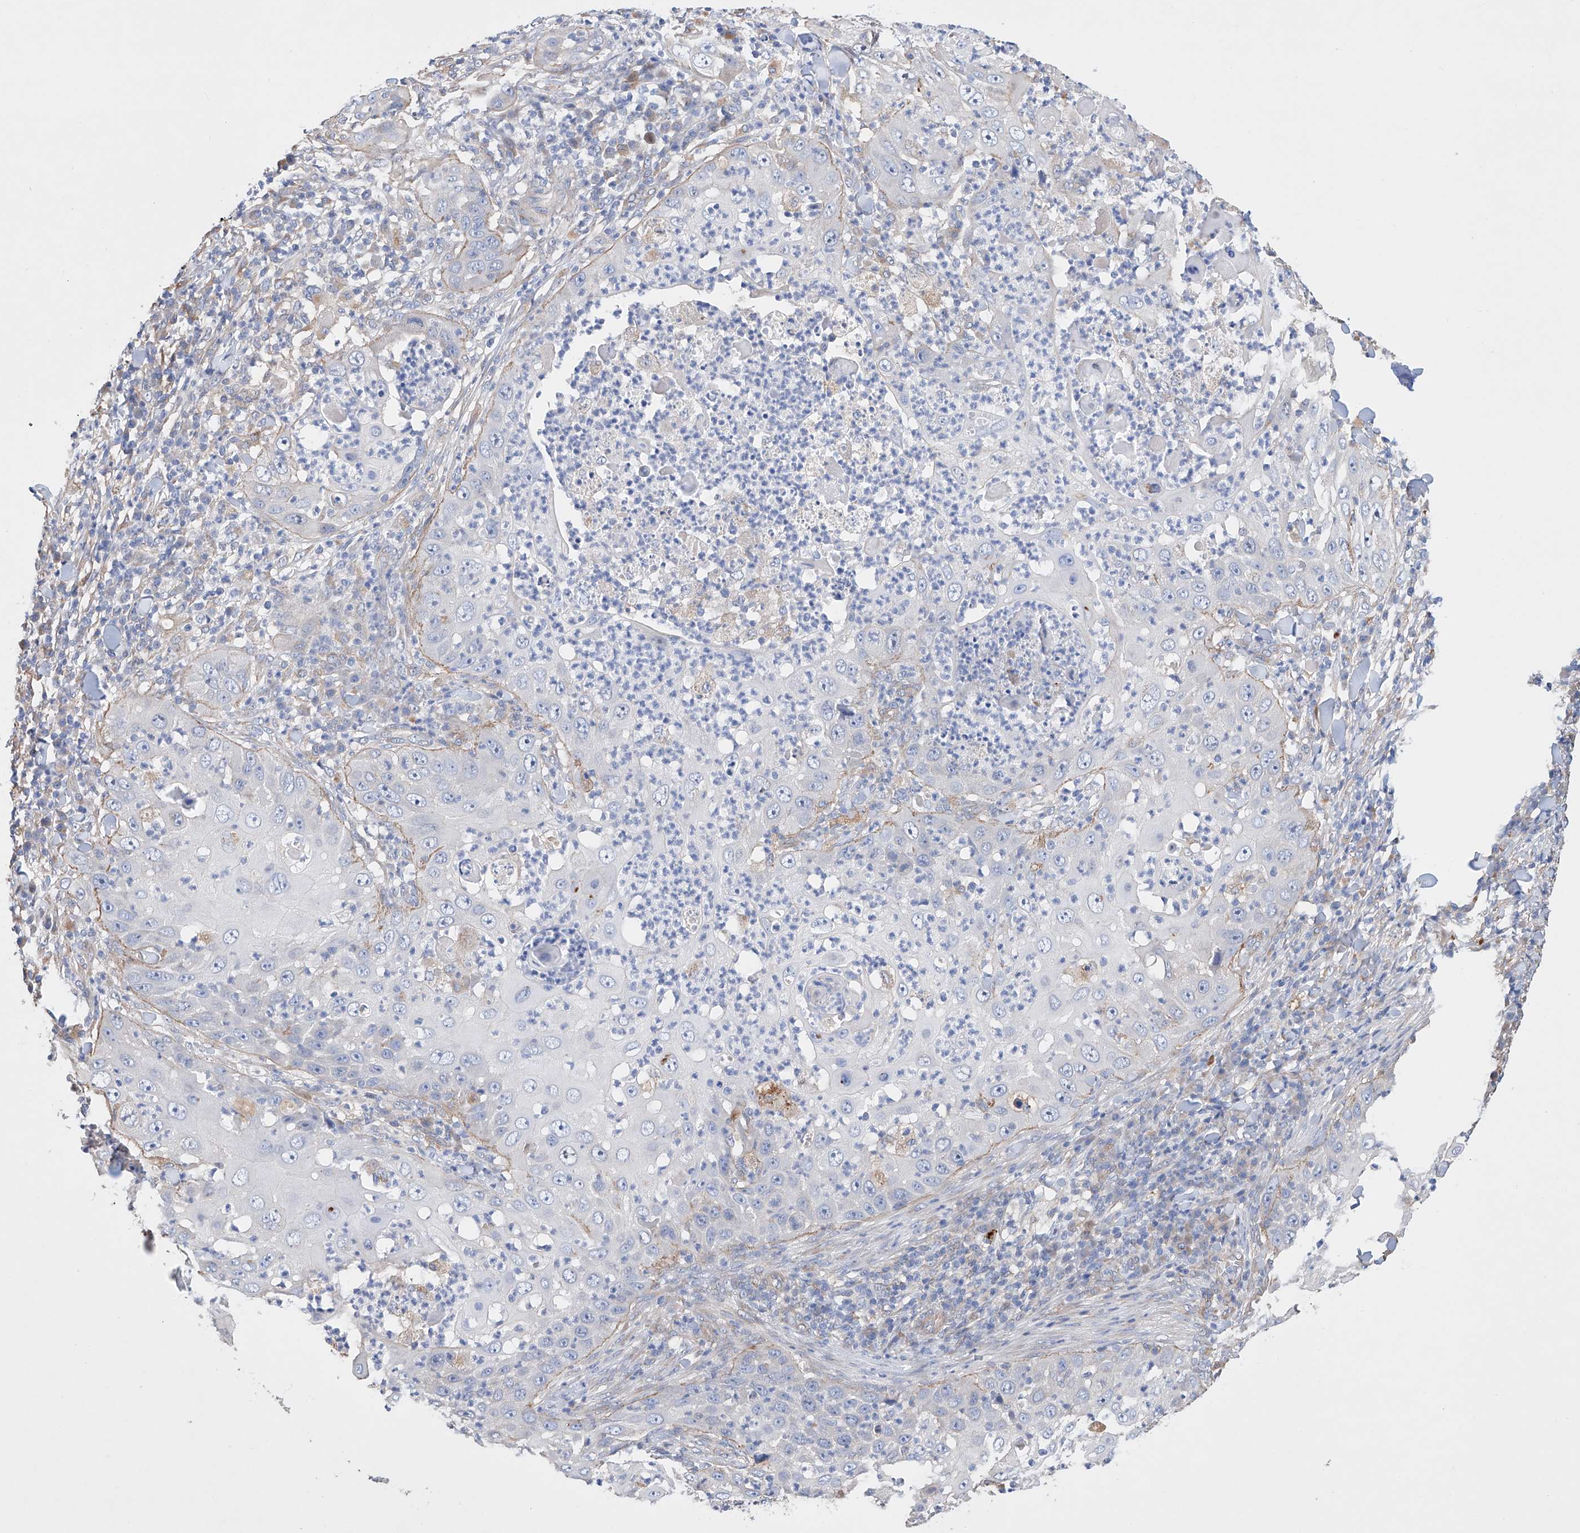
{"staining": {"intensity": "negative", "quantity": "none", "location": "none"}, "tissue": "skin cancer", "cell_type": "Tumor cells", "image_type": "cancer", "snomed": [{"axis": "morphology", "description": "Squamous cell carcinoma, NOS"}, {"axis": "topography", "description": "Skin"}], "caption": "DAB immunohistochemical staining of skin cancer (squamous cell carcinoma) demonstrates no significant staining in tumor cells.", "gene": "AFG1L", "patient": {"sex": "female", "age": 44}}